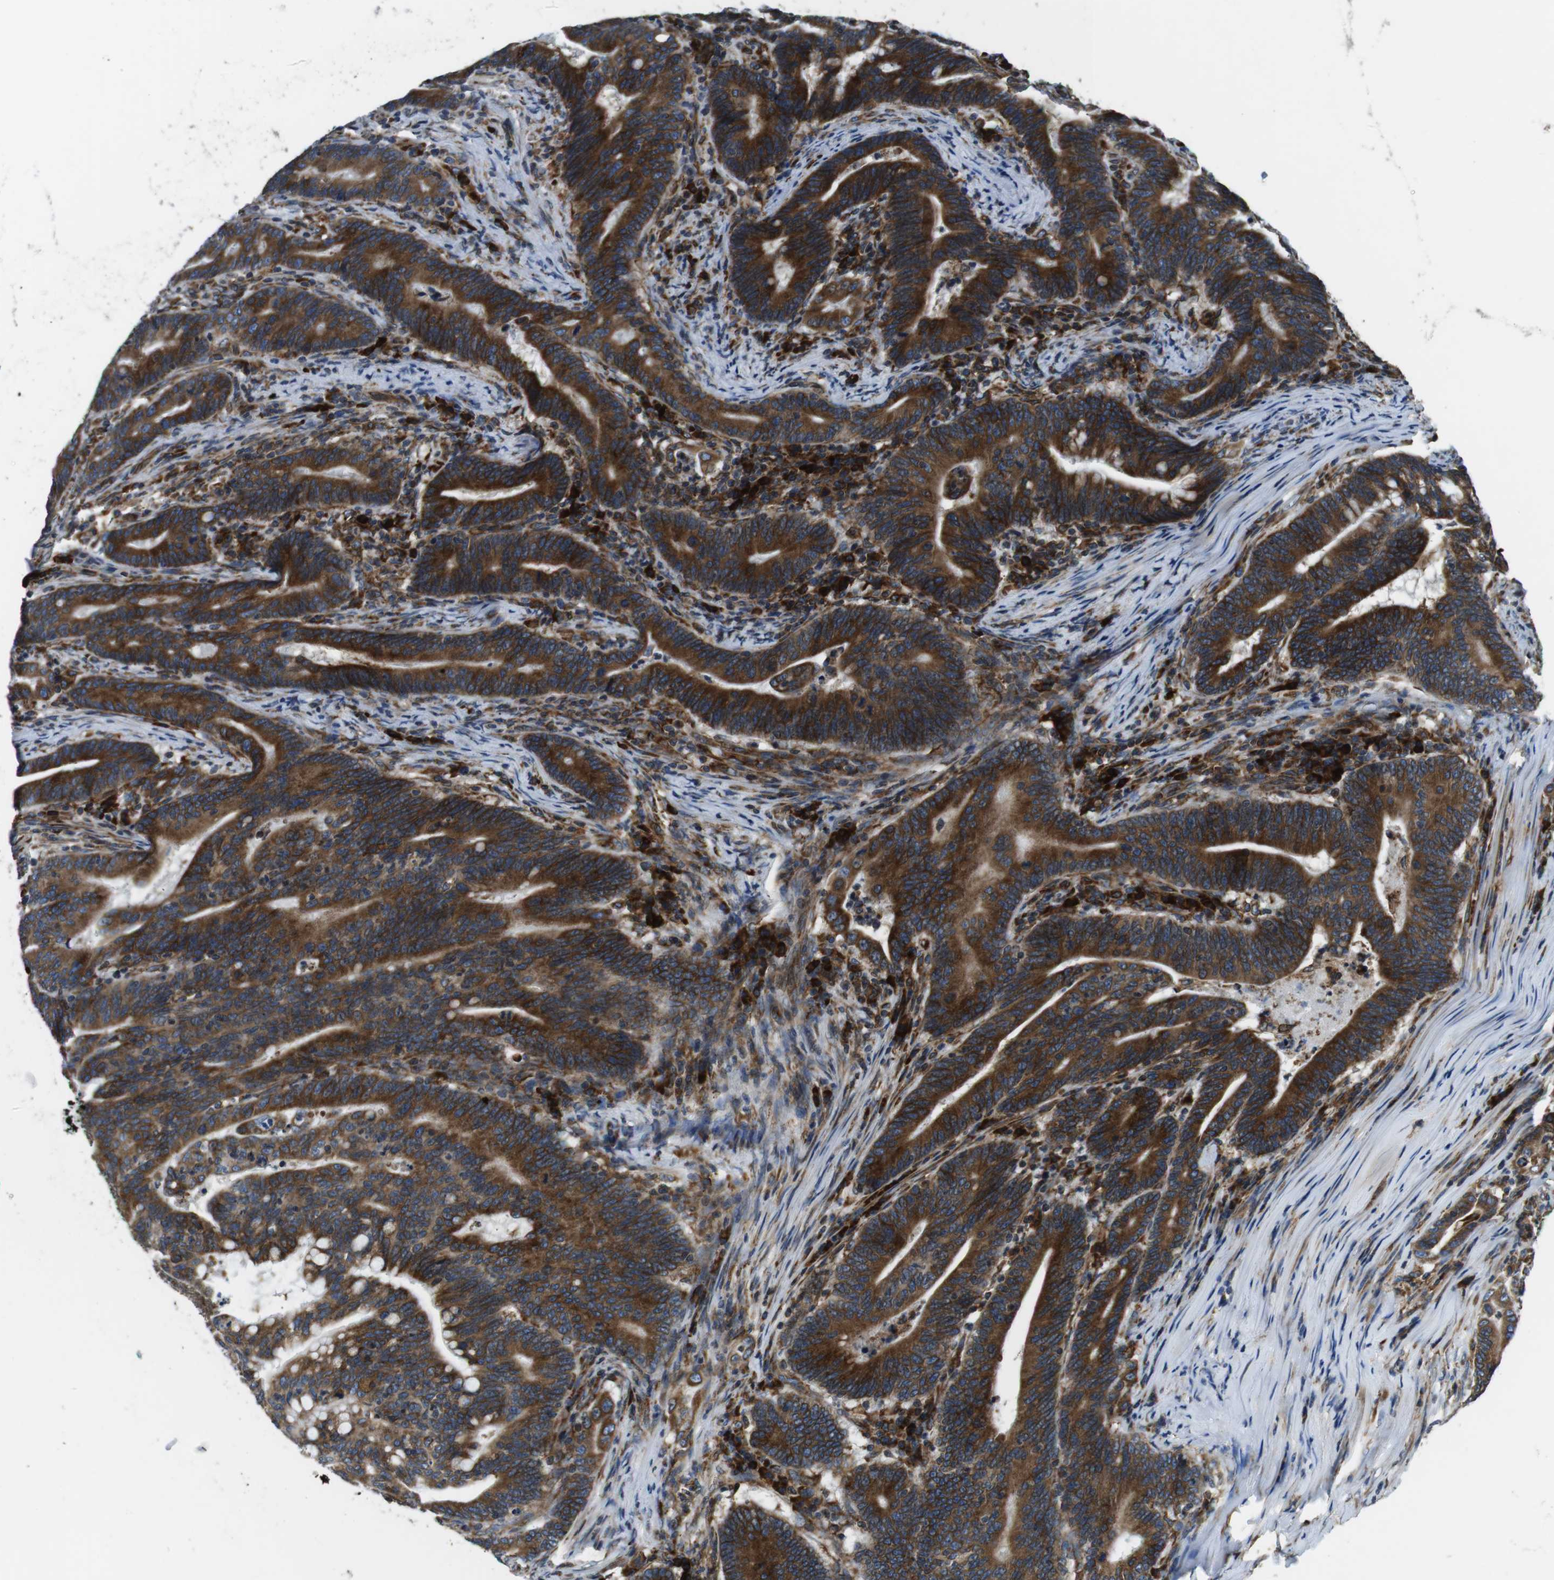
{"staining": {"intensity": "strong", "quantity": ">75%", "location": "cytoplasmic/membranous"}, "tissue": "colorectal cancer", "cell_type": "Tumor cells", "image_type": "cancer", "snomed": [{"axis": "morphology", "description": "Normal tissue, NOS"}, {"axis": "morphology", "description": "Adenocarcinoma, NOS"}, {"axis": "topography", "description": "Colon"}], "caption": "Tumor cells demonstrate strong cytoplasmic/membranous positivity in approximately >75% of cells in colorectal cancer.", "gene": "UGGT1", "patient": {"sex": "female", "age": 66}}